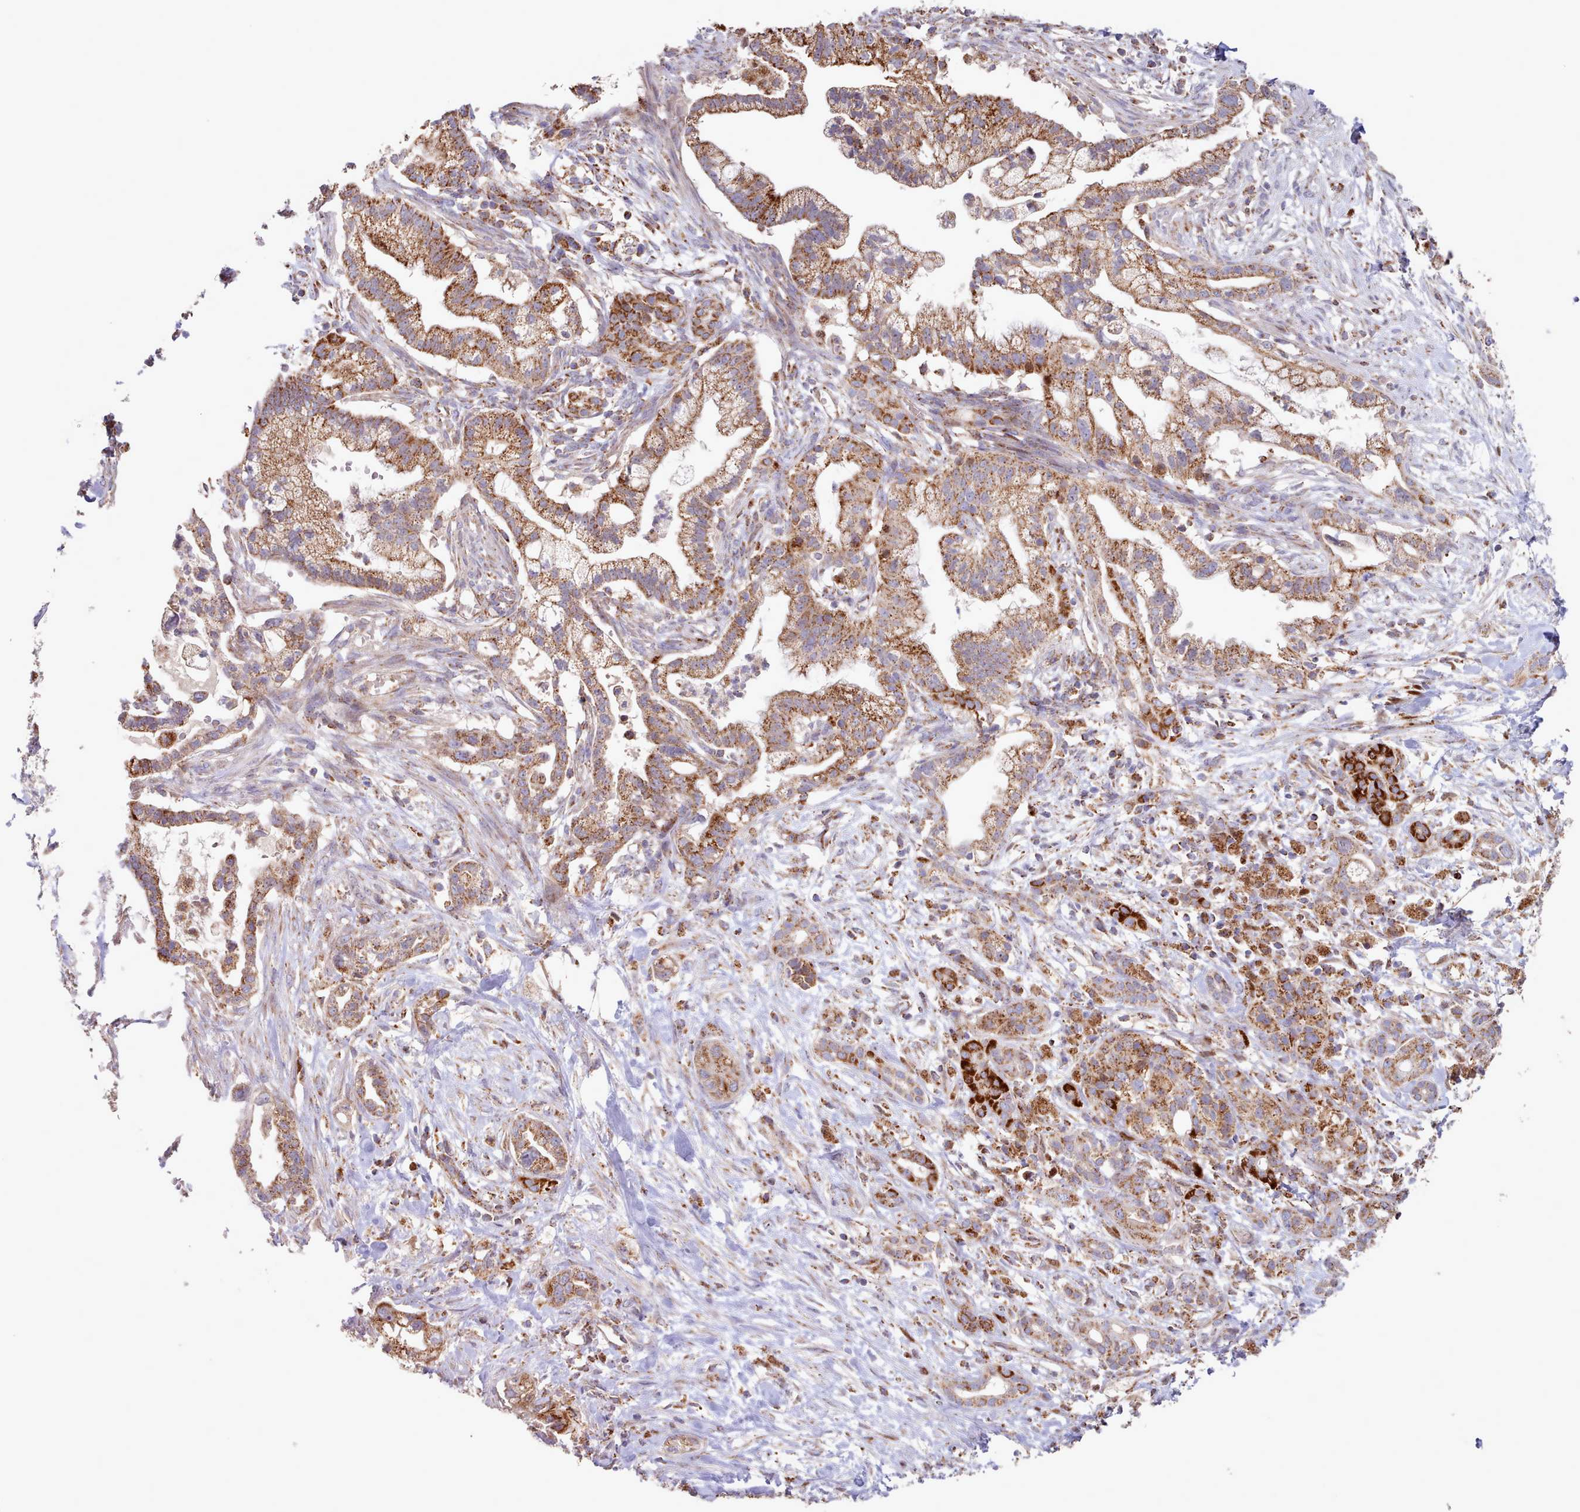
{"staining": {"intensity": "moderate", "quantity": ">75%", "location": "cytoplasmic/membranous"}, "tissue": "pancreatic cancer", "cell_type": "Tumor cells", "image_type": "cancer", "snomed": [{"axis": "morphology", "description": "Adenocarcinoma, NOS"}, {"axis": "topography", "description": "Pancreas"}], "caption": "A photomicrograph of pancreatic adenocarcinoma stained for a protein reveals moderate cytoplasmic/membranous brown staining in tumor cells.", "gene": "HSDL2", "patient": {"sex": "male", "age": 44}}